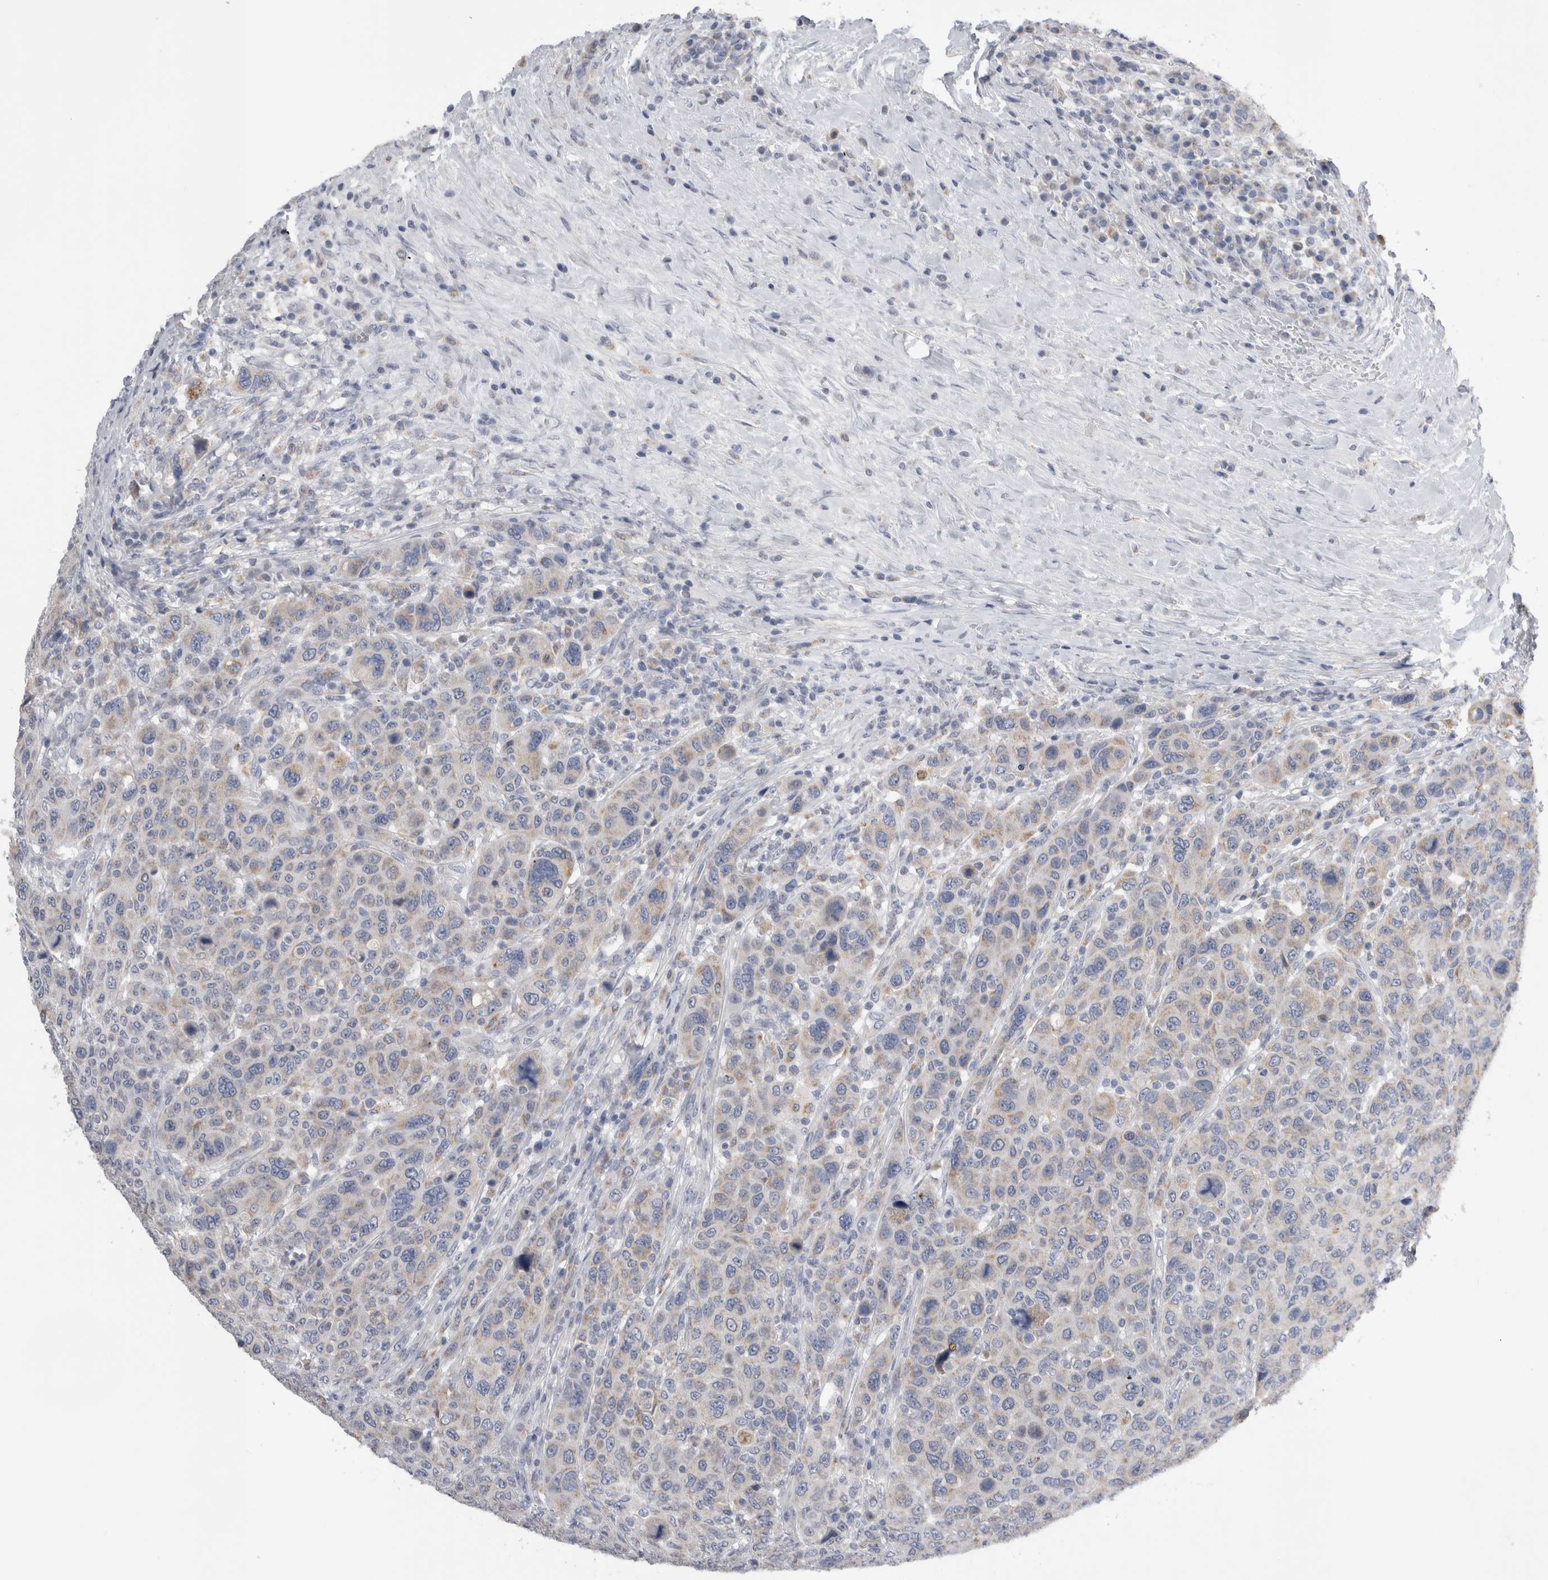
{"staining": {"intensity": "weak", "quantity": "<25%", "location": "cytoplasmic/membranous"}, "tissue": "breast cancer", "cell_type": "Tumor cells", "image_type": "cancer", "snomed": [{"axis": "morphology", "description": "Duct carcinoma"}, {"axis": "topography", "description": "Breast"}], "caption": "Immunohistochemistry micrograph of neoplastic tissue: human breast cancer stained with DAB shows no significant protein expression in tumor cells. (DAB immunohistochemistry (IHC) visualized using brightfield microscopy, high magnification).", "gene": "DHRS4", "patient": {"sex": "female", "age": 37}}